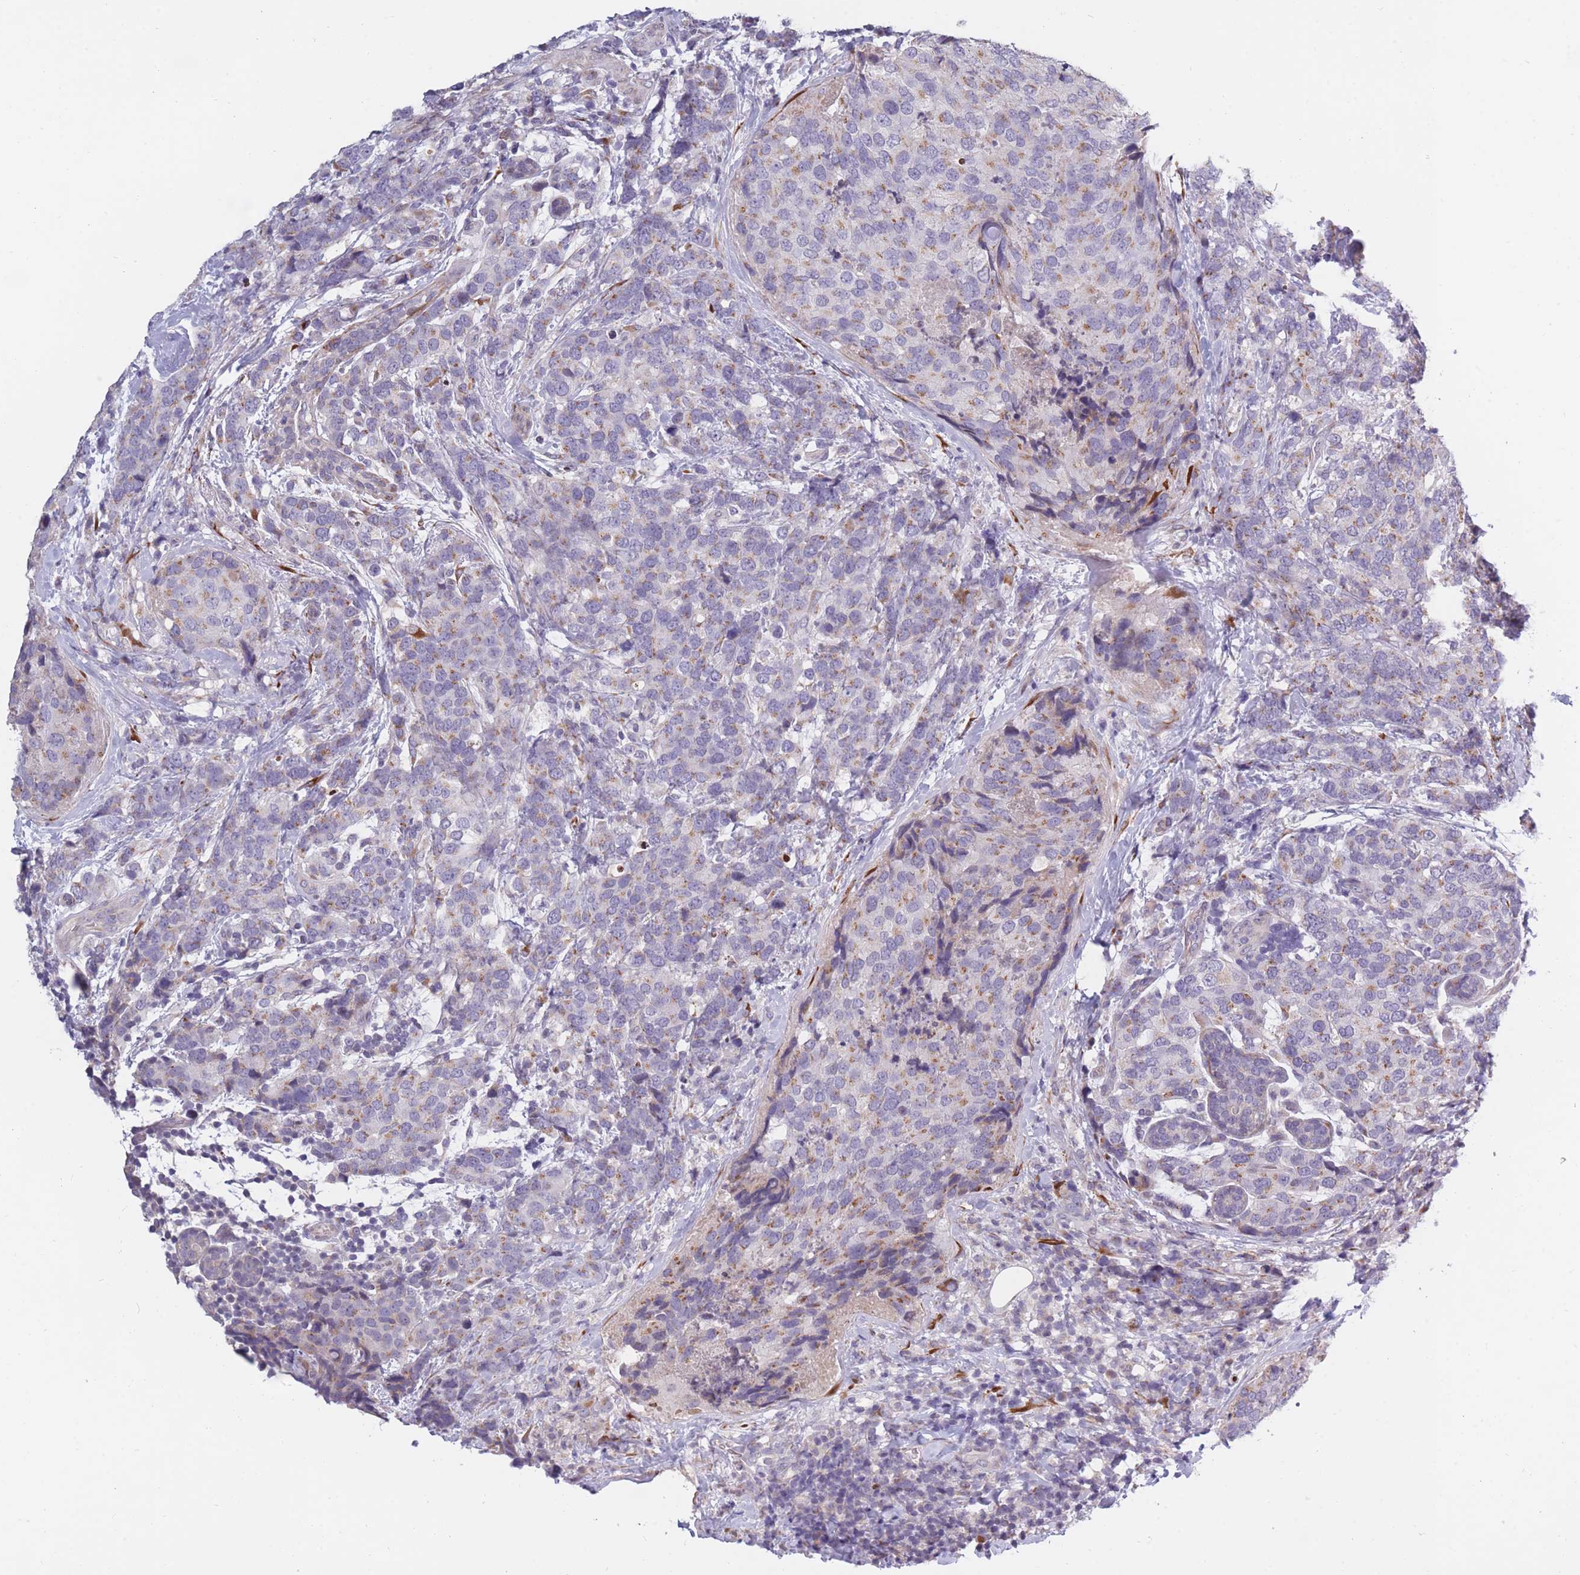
{"staining": {"intensity": "weak", "quantity": "25%-75%", "location": "cytoplasmic/membranous"}, "tissue": "breast cancer", "cell_type": "Tumor cells", "image_type": "cancer", "snomed": [{"axis": "morphology", "description": "Lobular carcinoma"}, {"axis": "topography", "description": "Breast"}], "caption": "An image of human breast lobular carcinoma stained for a protein demonstrates weak cytoplasmic/membranous brown staining in tumor cells.", "gene": "CCNQ", "patient": {"sex": "female", "age": 59}}